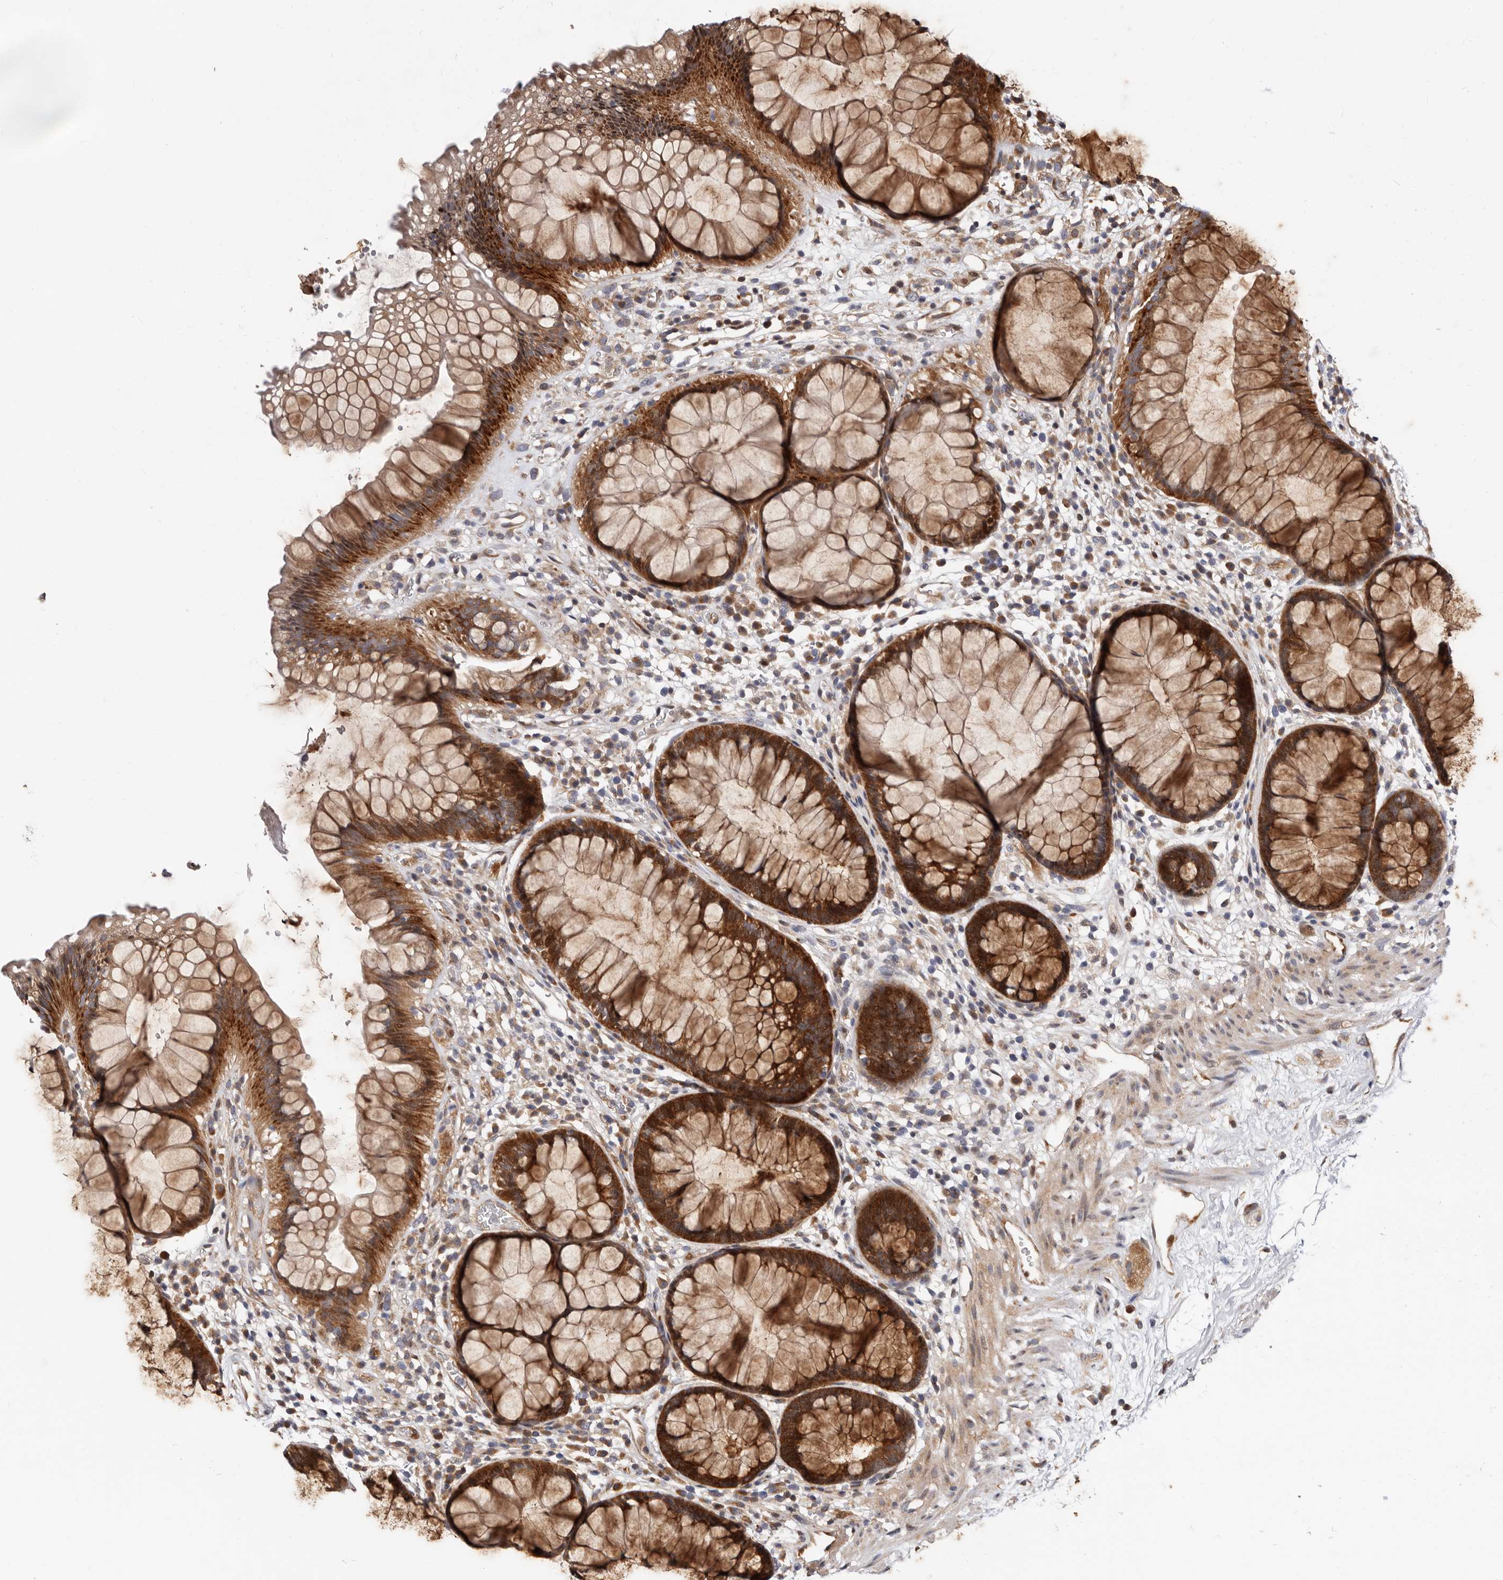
{"staining": {"intensity": "strong", "quantity": ">75%", "location": "cytoplasmic/membranous"}, "tissue": "rectum", "cell_type": "Glandular cells", "image_type": "normal", "snomed": [{"axis": "morphology", "description": "Normal tissue, NOS"}, {"axis": "topography", "description": "Rectum"}], "caption": "Immunohistochemical staining of benign rectum shows >75% levels of strong cytoplasmic/membranous protein staining in approximately >75% of glandular cells.", "gene": "WEE2", "patient": {"sex": "male", "age": 51}}